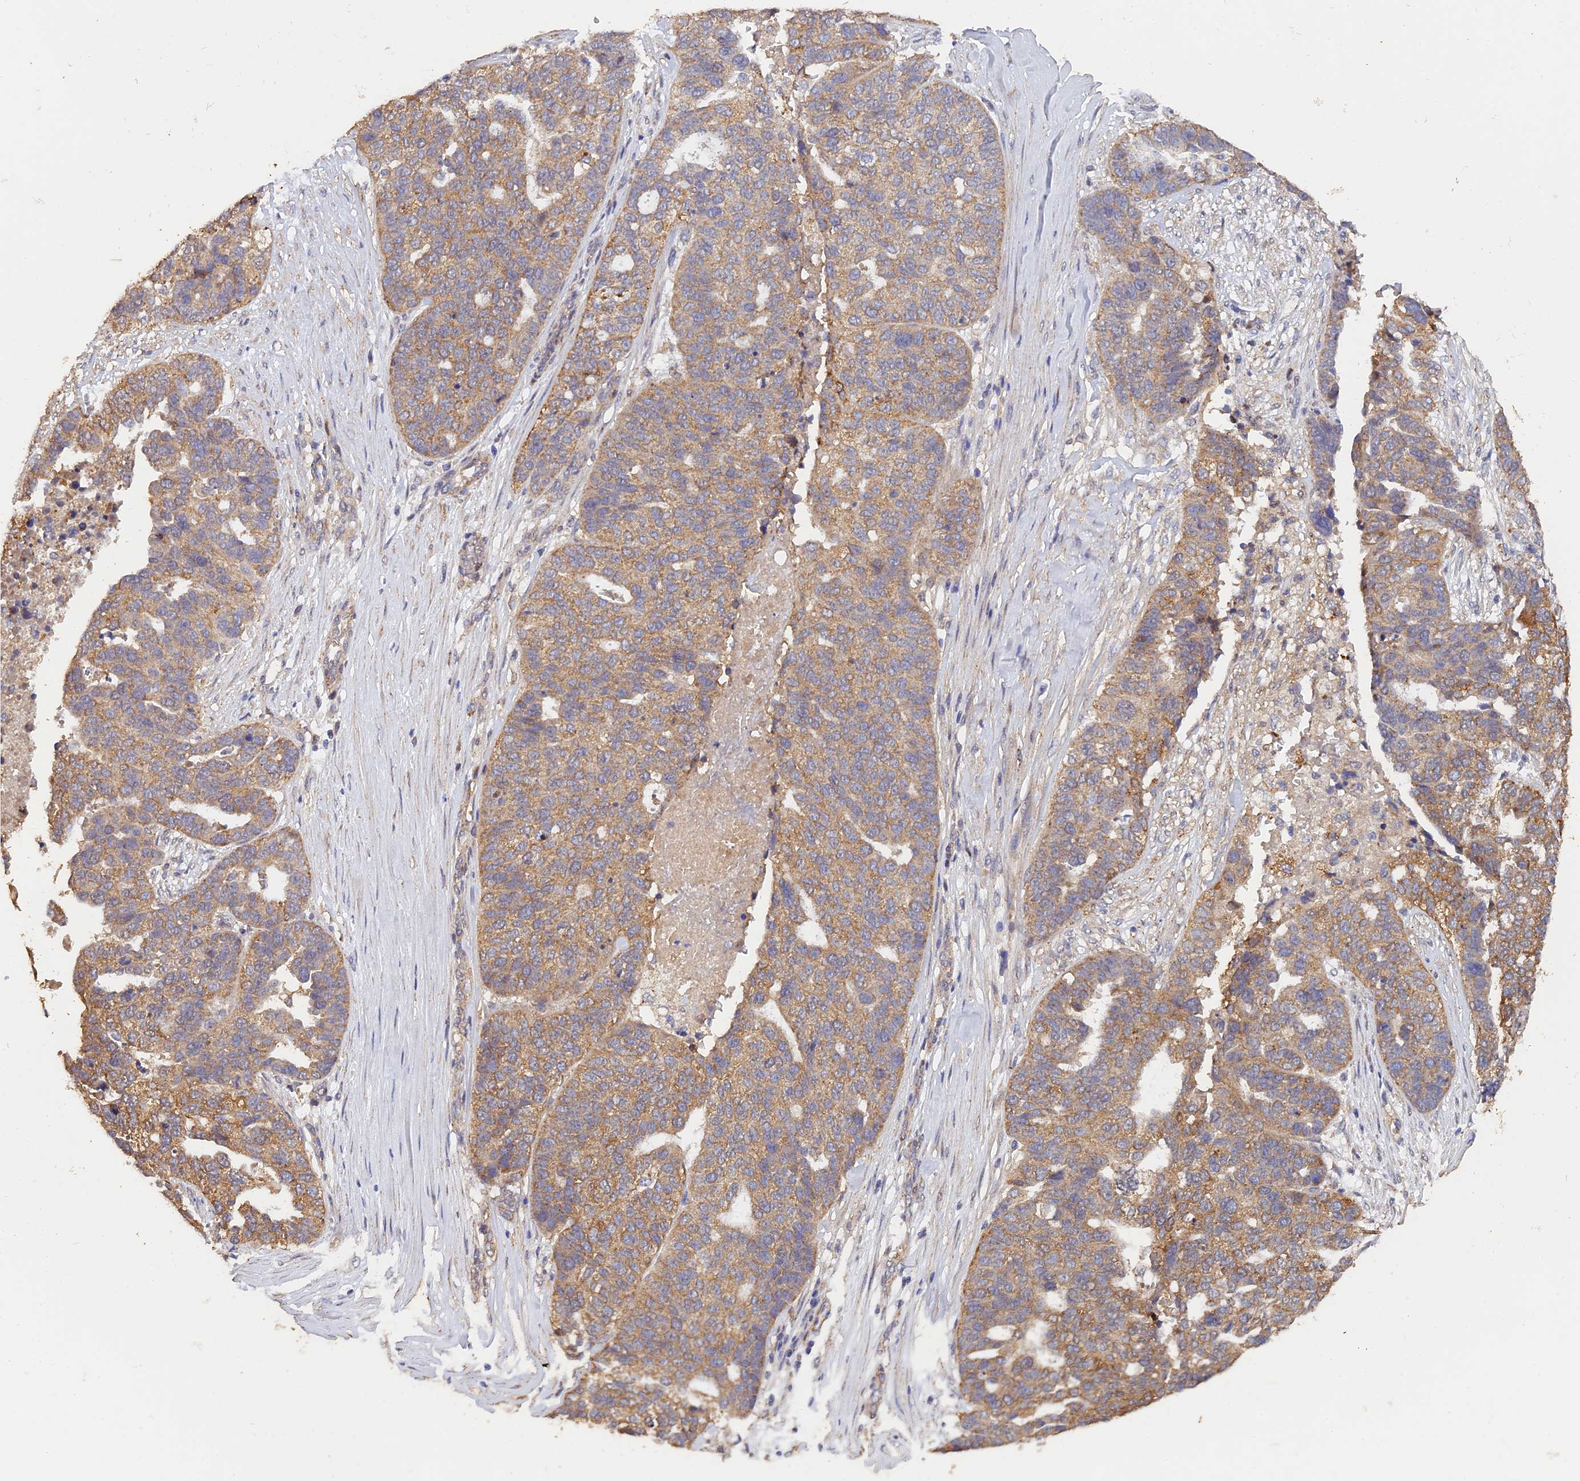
{"staining": {"intensity": "moderate", "quantity": ">75%", "location": "cytoplasmic/membranous"}, "tissue": "ovarian cancer", "cell_type": "Tumor cells", "image_type": "cancer", "snomed": [{"axis": "morphology", "description": "Cystadenocarcinoma, serous, NOS"}, {"axis": "topography", "description": "Ovary"}], "caption": "High-power microscopy captured an IHC image of ovarian serous cystadenocarcinoma, revealing moderate cytoplasmic/membranous expression in about >75% of tumor cells.", "gene": "SLC38A11", "patient": {"sex": "female", "age": 59}}